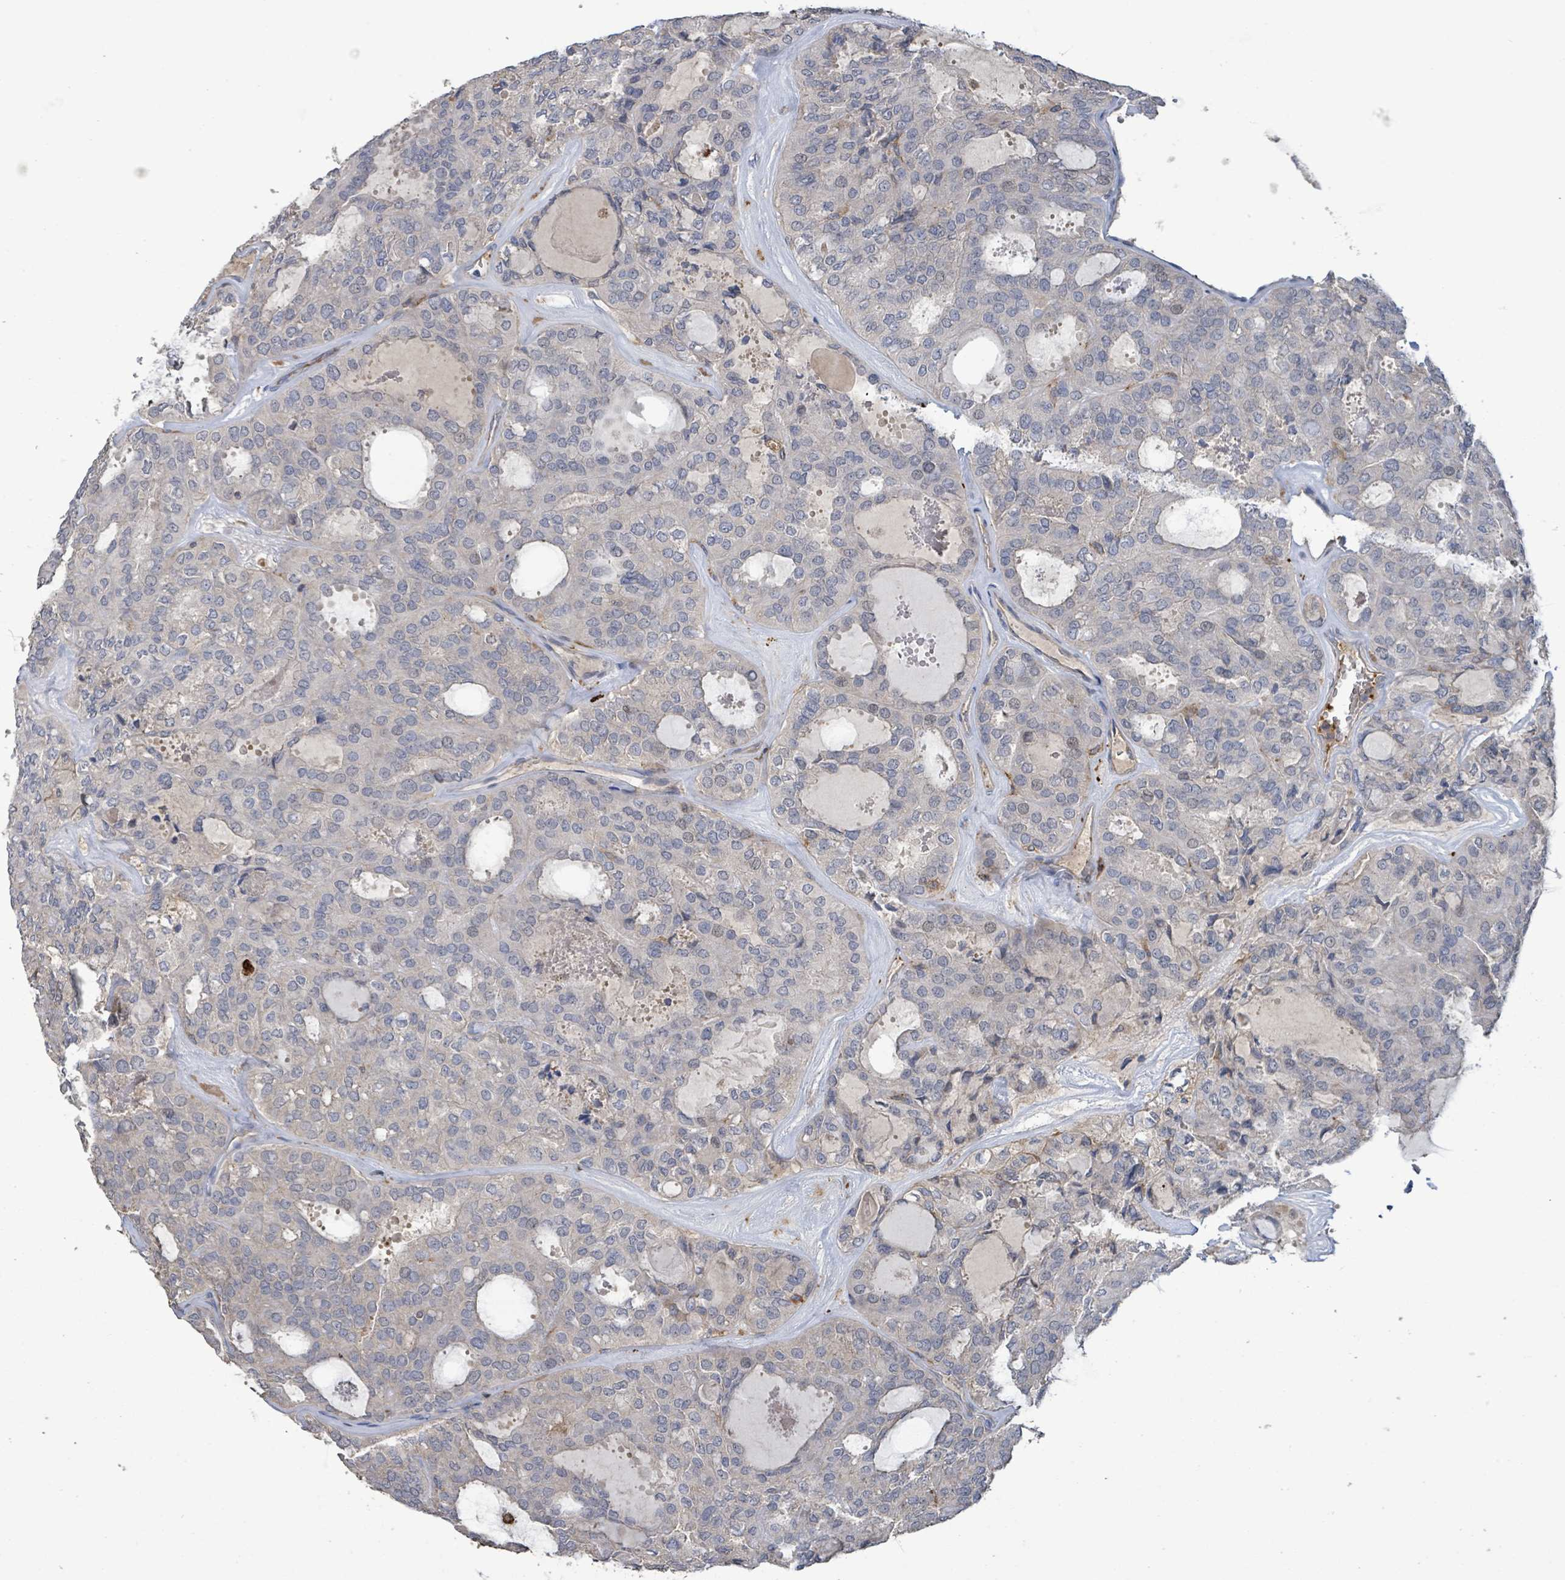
{"staining": {"intensity": "negative", "quantity": "none", "location": "none"}, "tissue": "thyroid cancer", "cell_type": "Tumor cells", "image_type": "cancer", "snomed": [{"axis": "morphology", "description": "Follicular adenoma carcinoma, NOS"}, {"axis": "topography", "description": "Thyroid gland"}], "caption": "This is an immunohistochemistry (IHC) micrograph of thyroid follicular adenoma carcinoma. There is no expression in tumor cells.", "gene": "PLAAT1", "patient": {"sex": "male", "age": 75}}